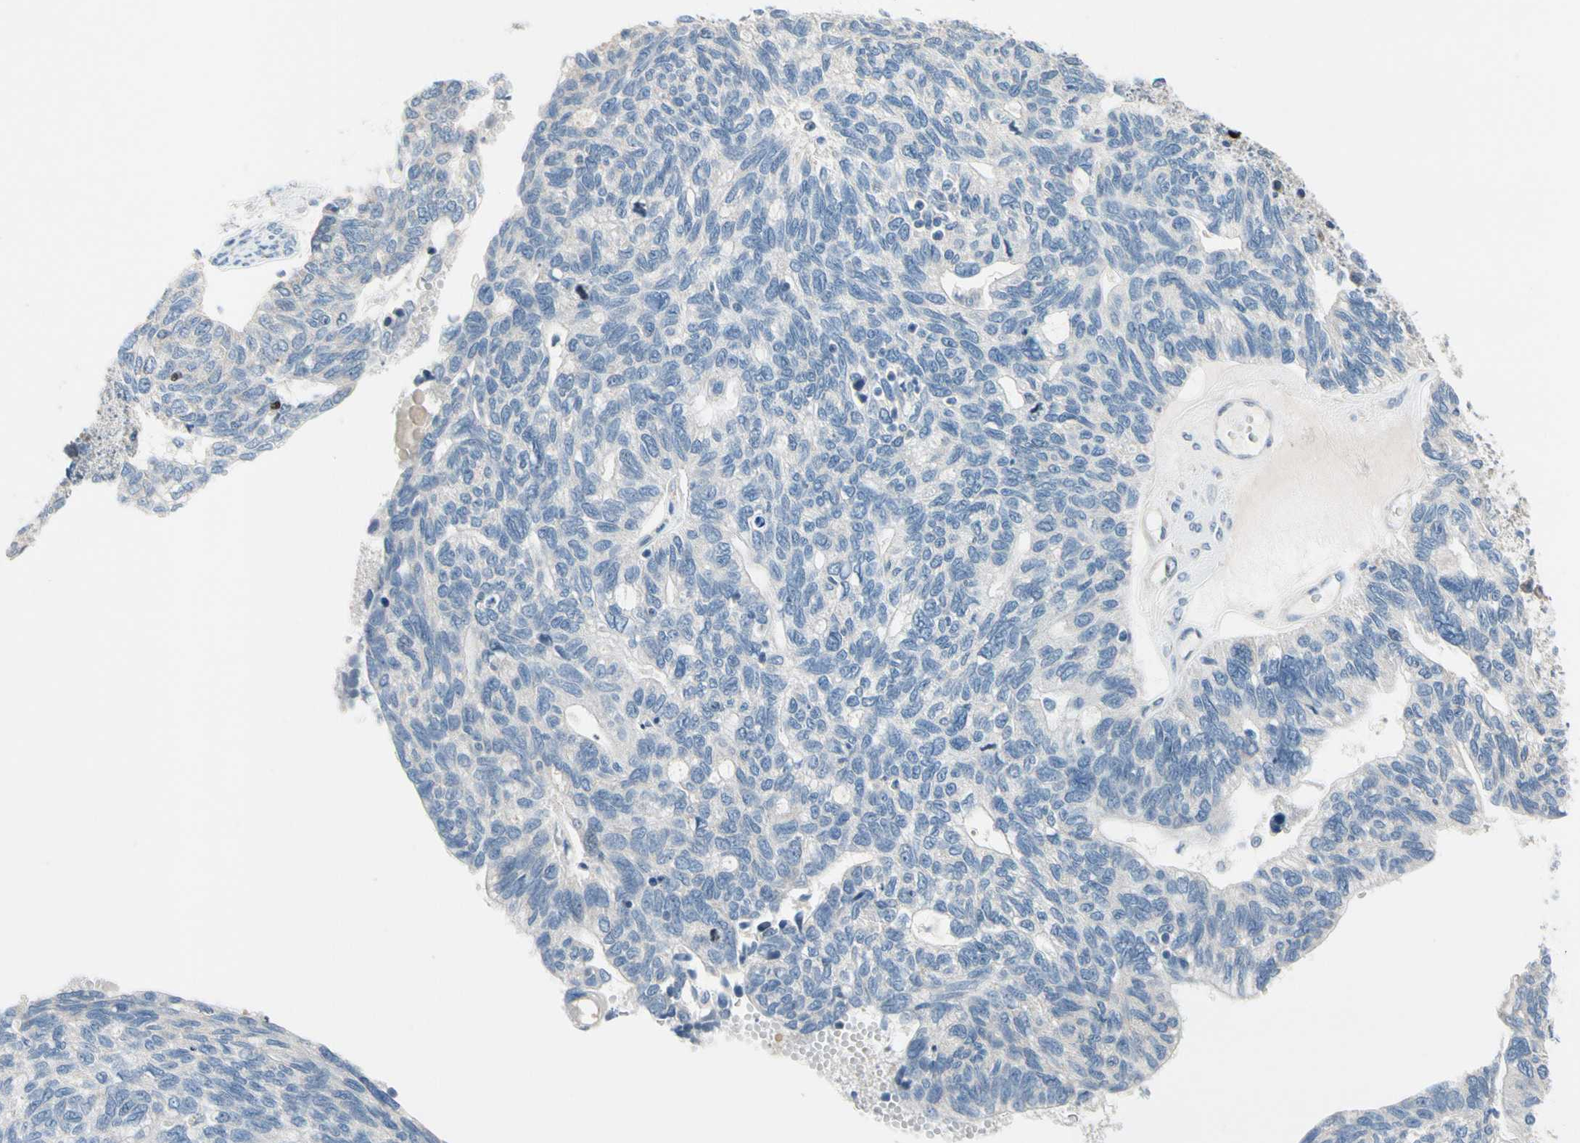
{"staining": {"intensity": "negative", "quantity": "none", "location": "none"}, "tissue": "ovarian cancer", "cell_type": "Tumor cells", "image_type": "cancer", "snomed": [{"axis": "morphology", "description": "Cystadenocarcinoma, serous, NOS"}, {"axis": "topography", "description": "Ovary"}], "caption": "Human serous cystadenocarcinoma (ovarian) stained for a protein using immunohistochemistry (IHC) reveals no positivity in tumor cells.", "gene": "CKAP2", "patient": {"sex": "female", "age": 79}}